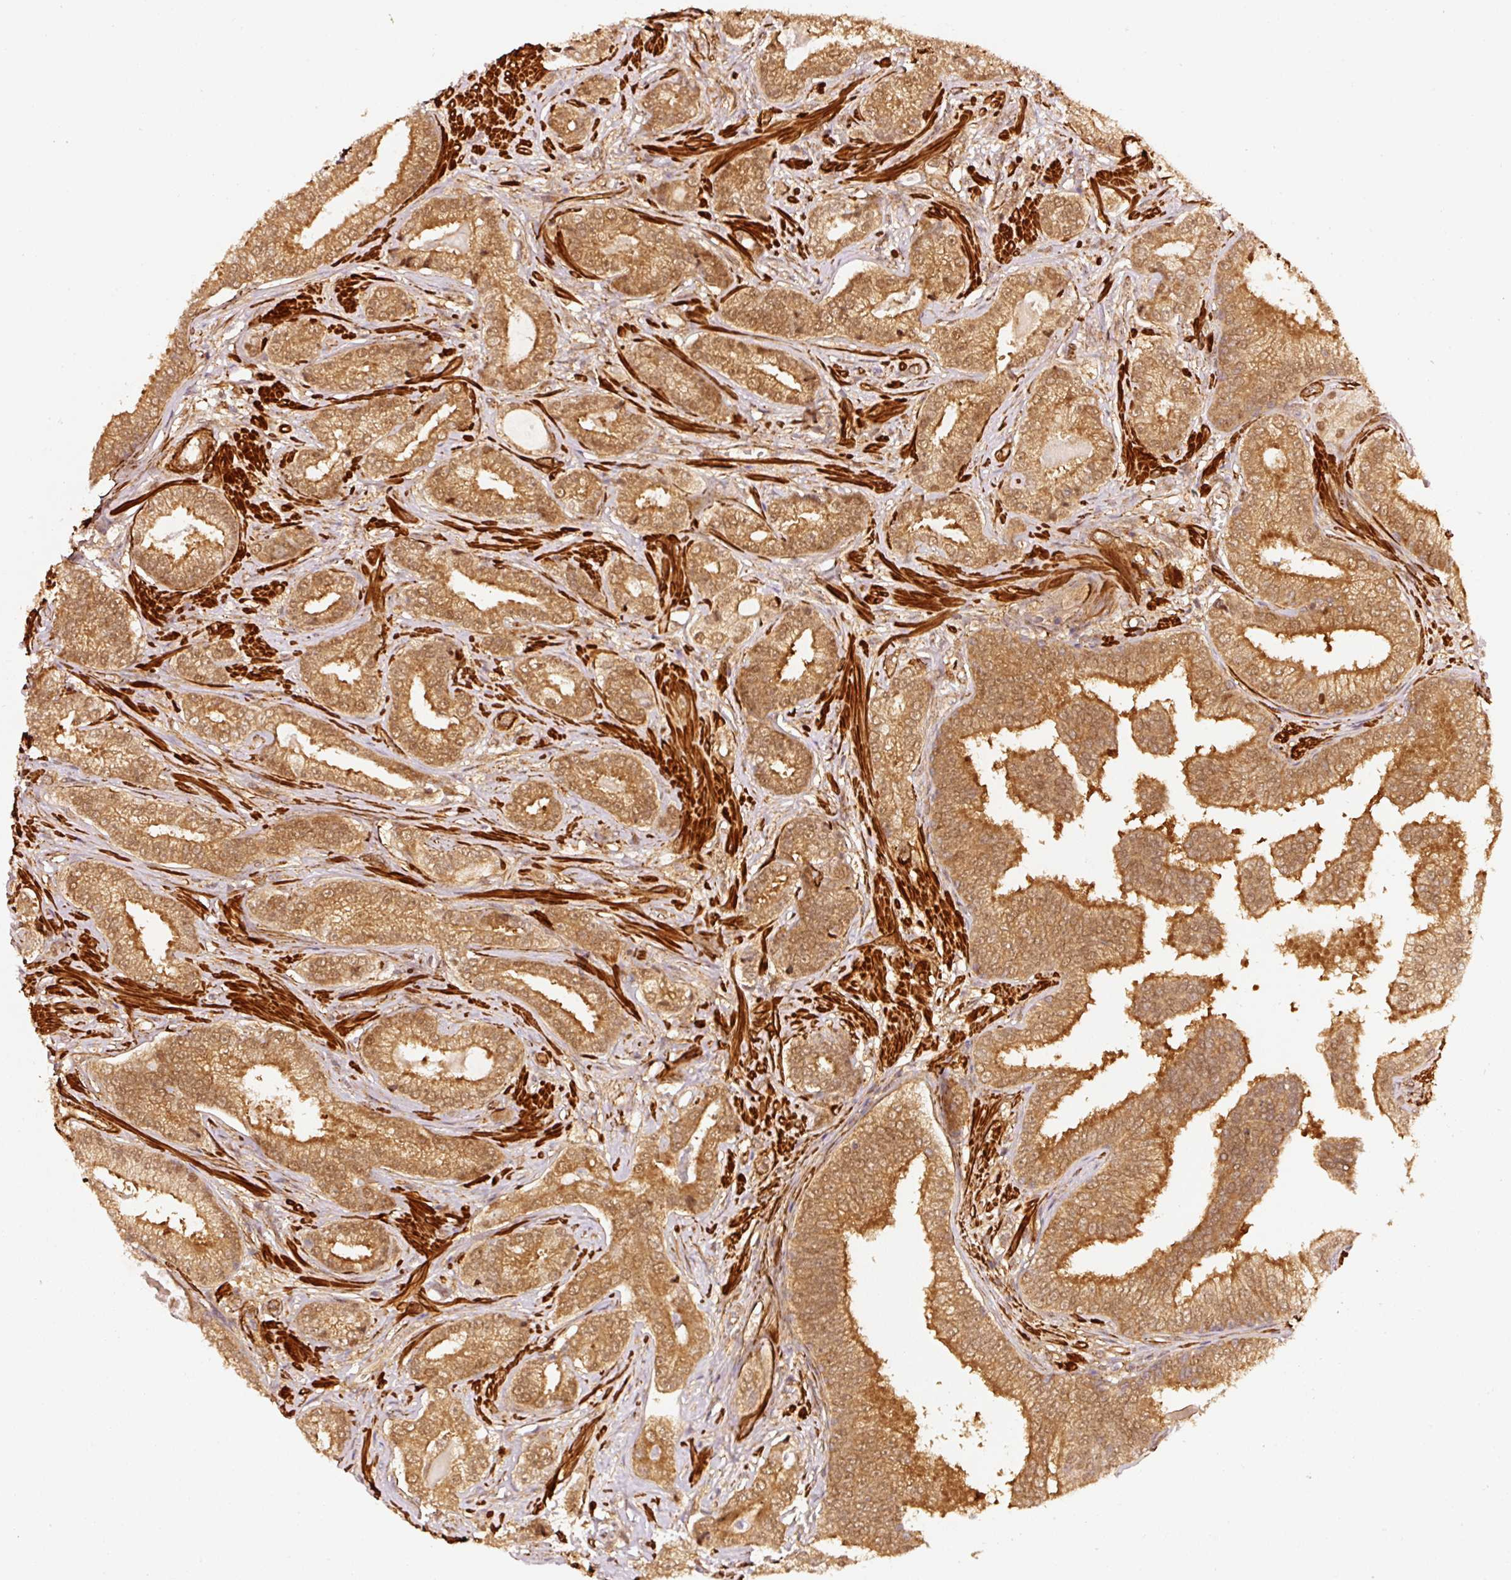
{"staining": {"intensity": "moderate", "quantity": ">75%", "location": "cytoplasmic/membranous,nuclear"}, "tissue": "prostate cancer", "cell_type": "Tumor cells", "image_type": "cancer", "snomed": [{"axis": "morphology", "description": "Adenocarcinoma, Low grade"}, {"axis": "topography", "description": "Prostate"}], "caption": "Prostate cancer (low-grade adenocarcinoma) stained with a brown dye exhibits moderate cytoplasmic/membranous and nuclear positive positivity in about >75% of tumor cells.", "gene": "PSMD1", "patient": {"sex": "male", "age": 61}}